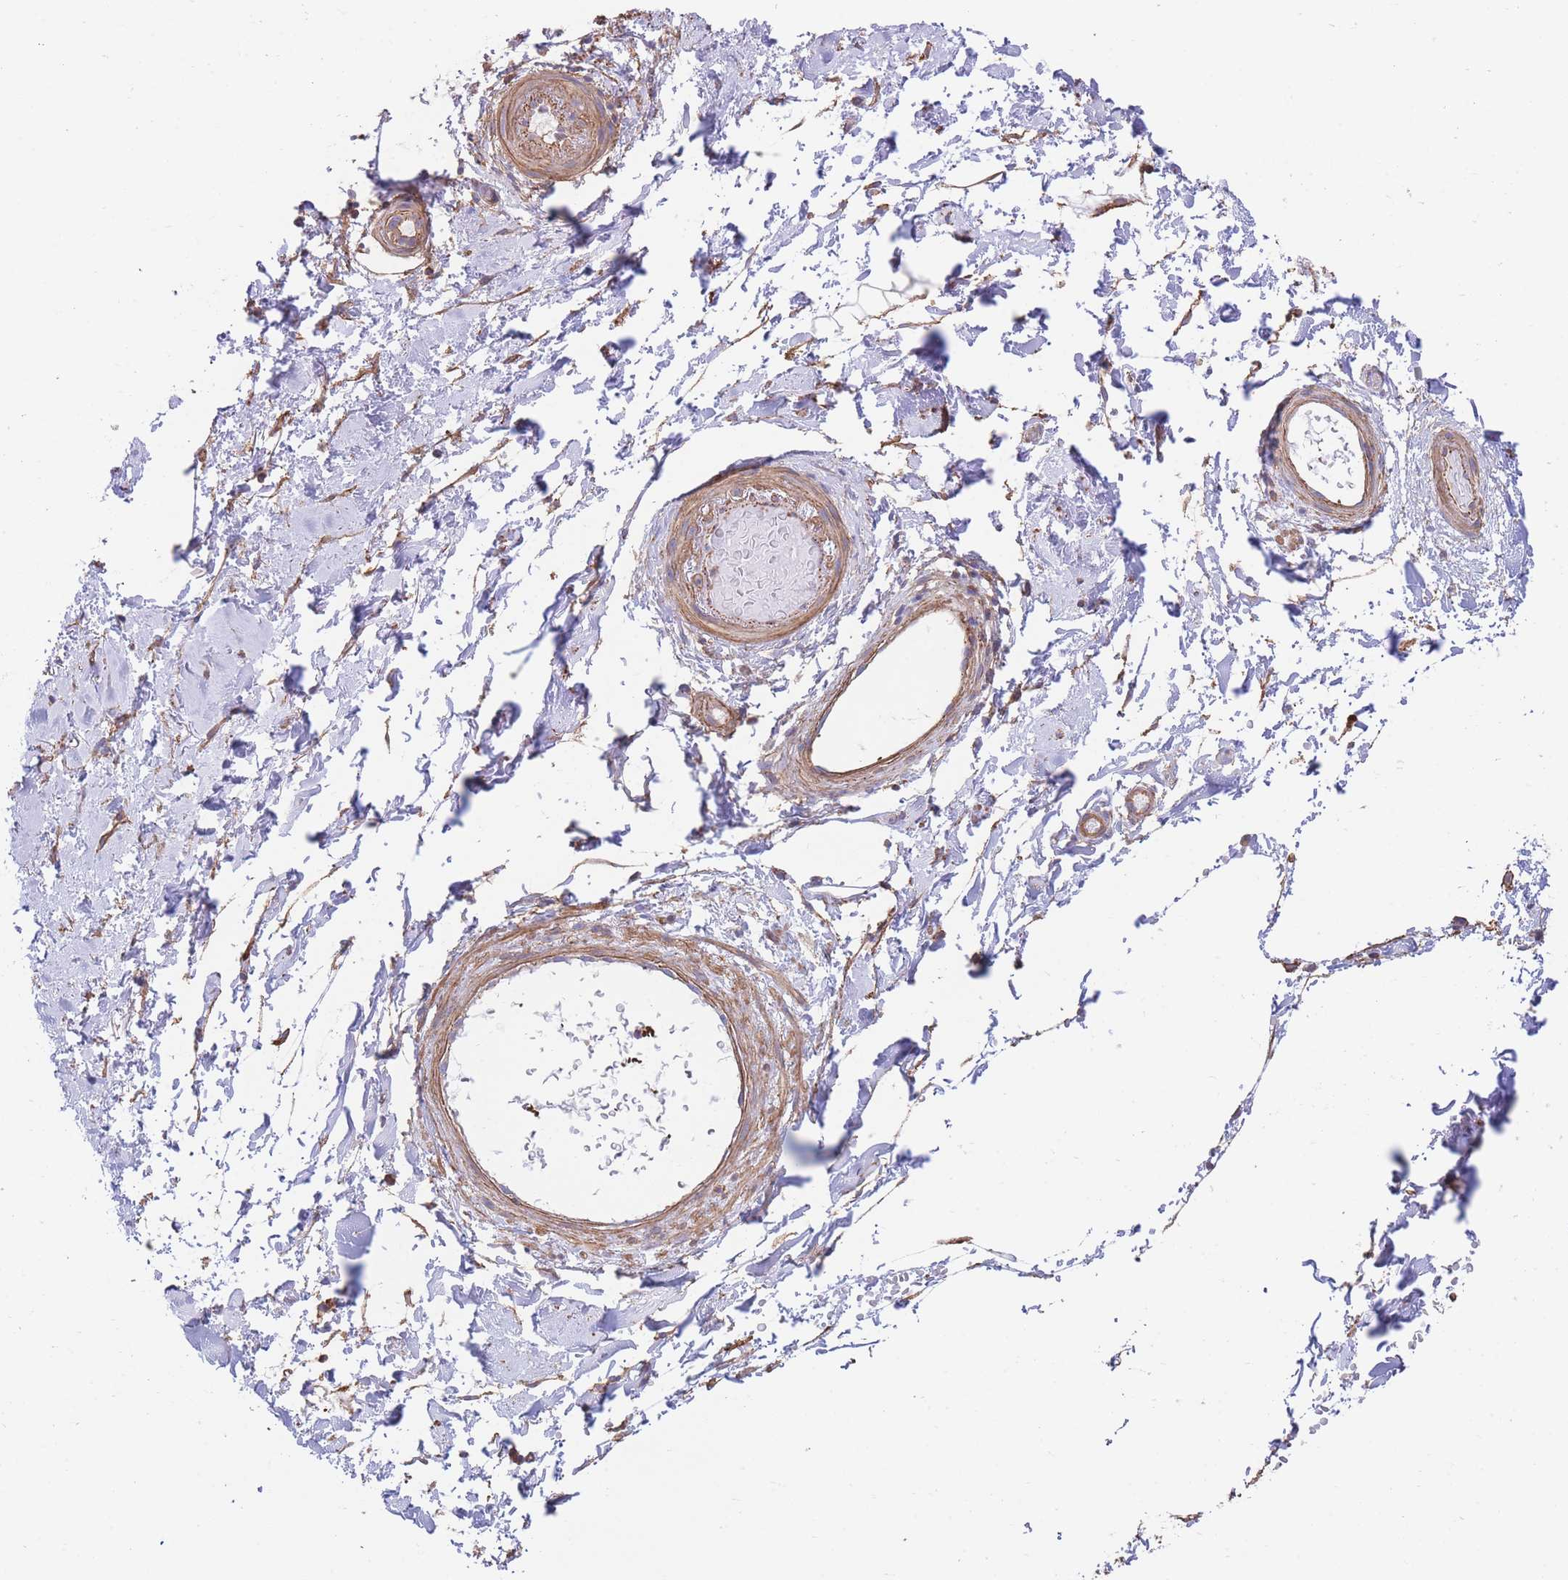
{"staining": {"intensity": "negative", "quantity": "none", "location": "none"}, "tissue": "adipose tissue", "cell_type": "Adipocytes", "image_type": "normal", "snomed": [{"axis": "morphology", "description": "Normal tissue, NOS"}, {"axis": "topography", "description": "Soft tissue"}, {"axis": "topography", "description": "Adipose tissue"}, {"axis": "topography", "description": "Vascular tissue"}, {"axis": "topography", "description": "Peripheral nerve tissue"}], "caption": "Protein analysis of normal adipose tissue shows no significant expression in adipocytes.", "gene": "LRRN4CL", "patient": {"sex": "male", "age": 74}}